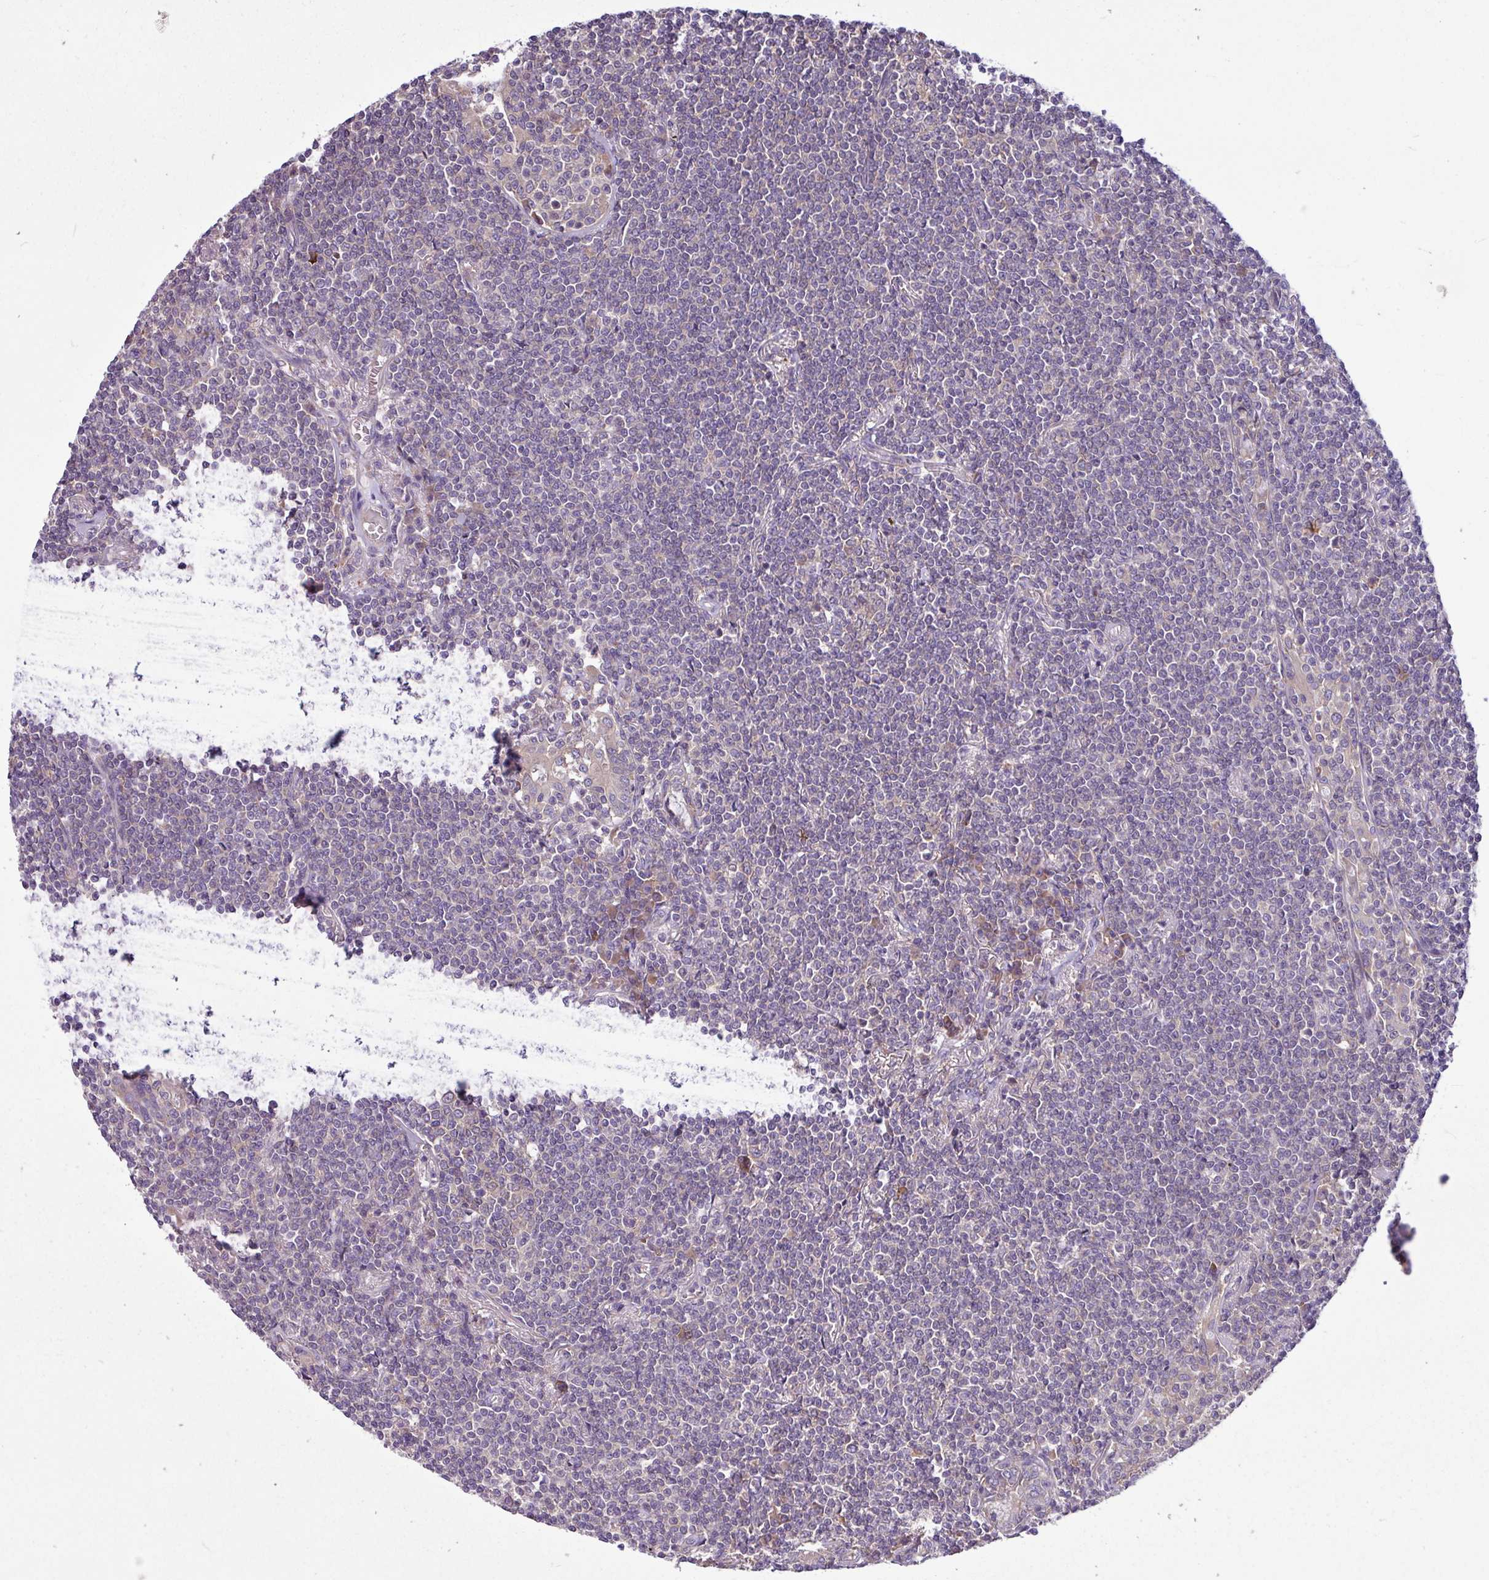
{"staining": {"intensity": "negative", "quantity": "none", "location": "none"}, "tissue": "lymphoma", "cell_type": "Tumor cells", "image_type": "cancer", "snomed": [{"axis": "morphology", "description": "Malignant lymphoma, non-Hodgkin's type, Low grade"}, {"axis": "topography", "description": "Lung"}], "caption": "DAB (3,3'-diaminobenzidine) immunohistochemical staining of low-grade malignant lymphoma, non-Hodgkin's type demonstrates no significant expression in tumor cells.", "gene": "MROH2A", "patient": {"sex": "female", "age": 71}}